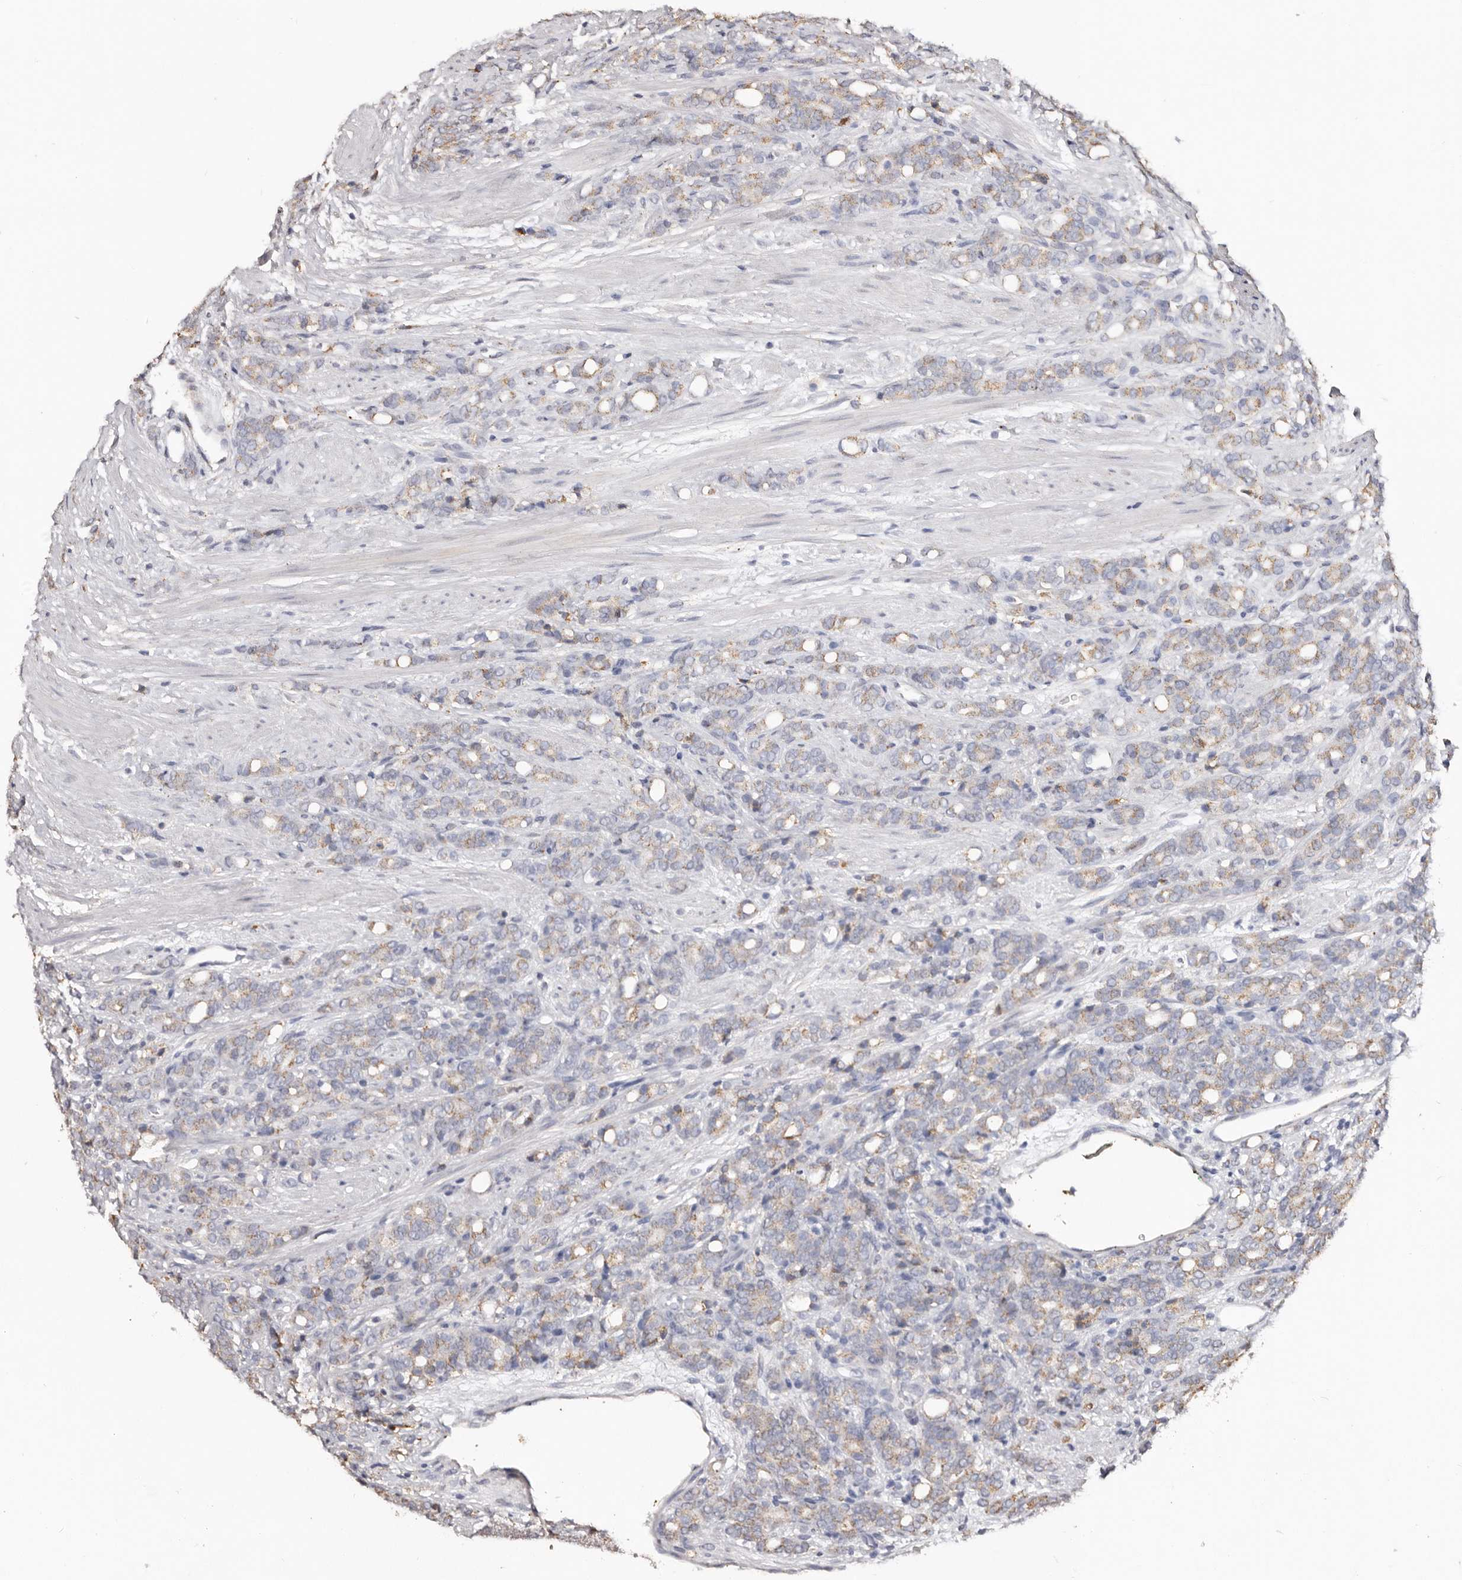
{"staining": {"intensity": "moderate", "quantity": "25%-75%", "location": "cytoplasmic/membranous"}, "tissue": "prostate cancer", "cell_type": "Tumor cells", "image_type": "cancer", "snomed": [{"axis": "morphology", "description": "Adenocarcinoma, High grade"}, {"axis": "topography", "description": "Prostate"}], "caption": "High-grade adenocarcinoma (prostate) was stained to show a protein in brown. There is medium levels of moderate cytoplasmic/membranous expression in approximately 25%-75% of tumor cells. (brown staining indicates protein expression, while blue staining denotes nuclei).", "gene": "LGALS7B", "patient": {"sex": "male", "age": 62}}